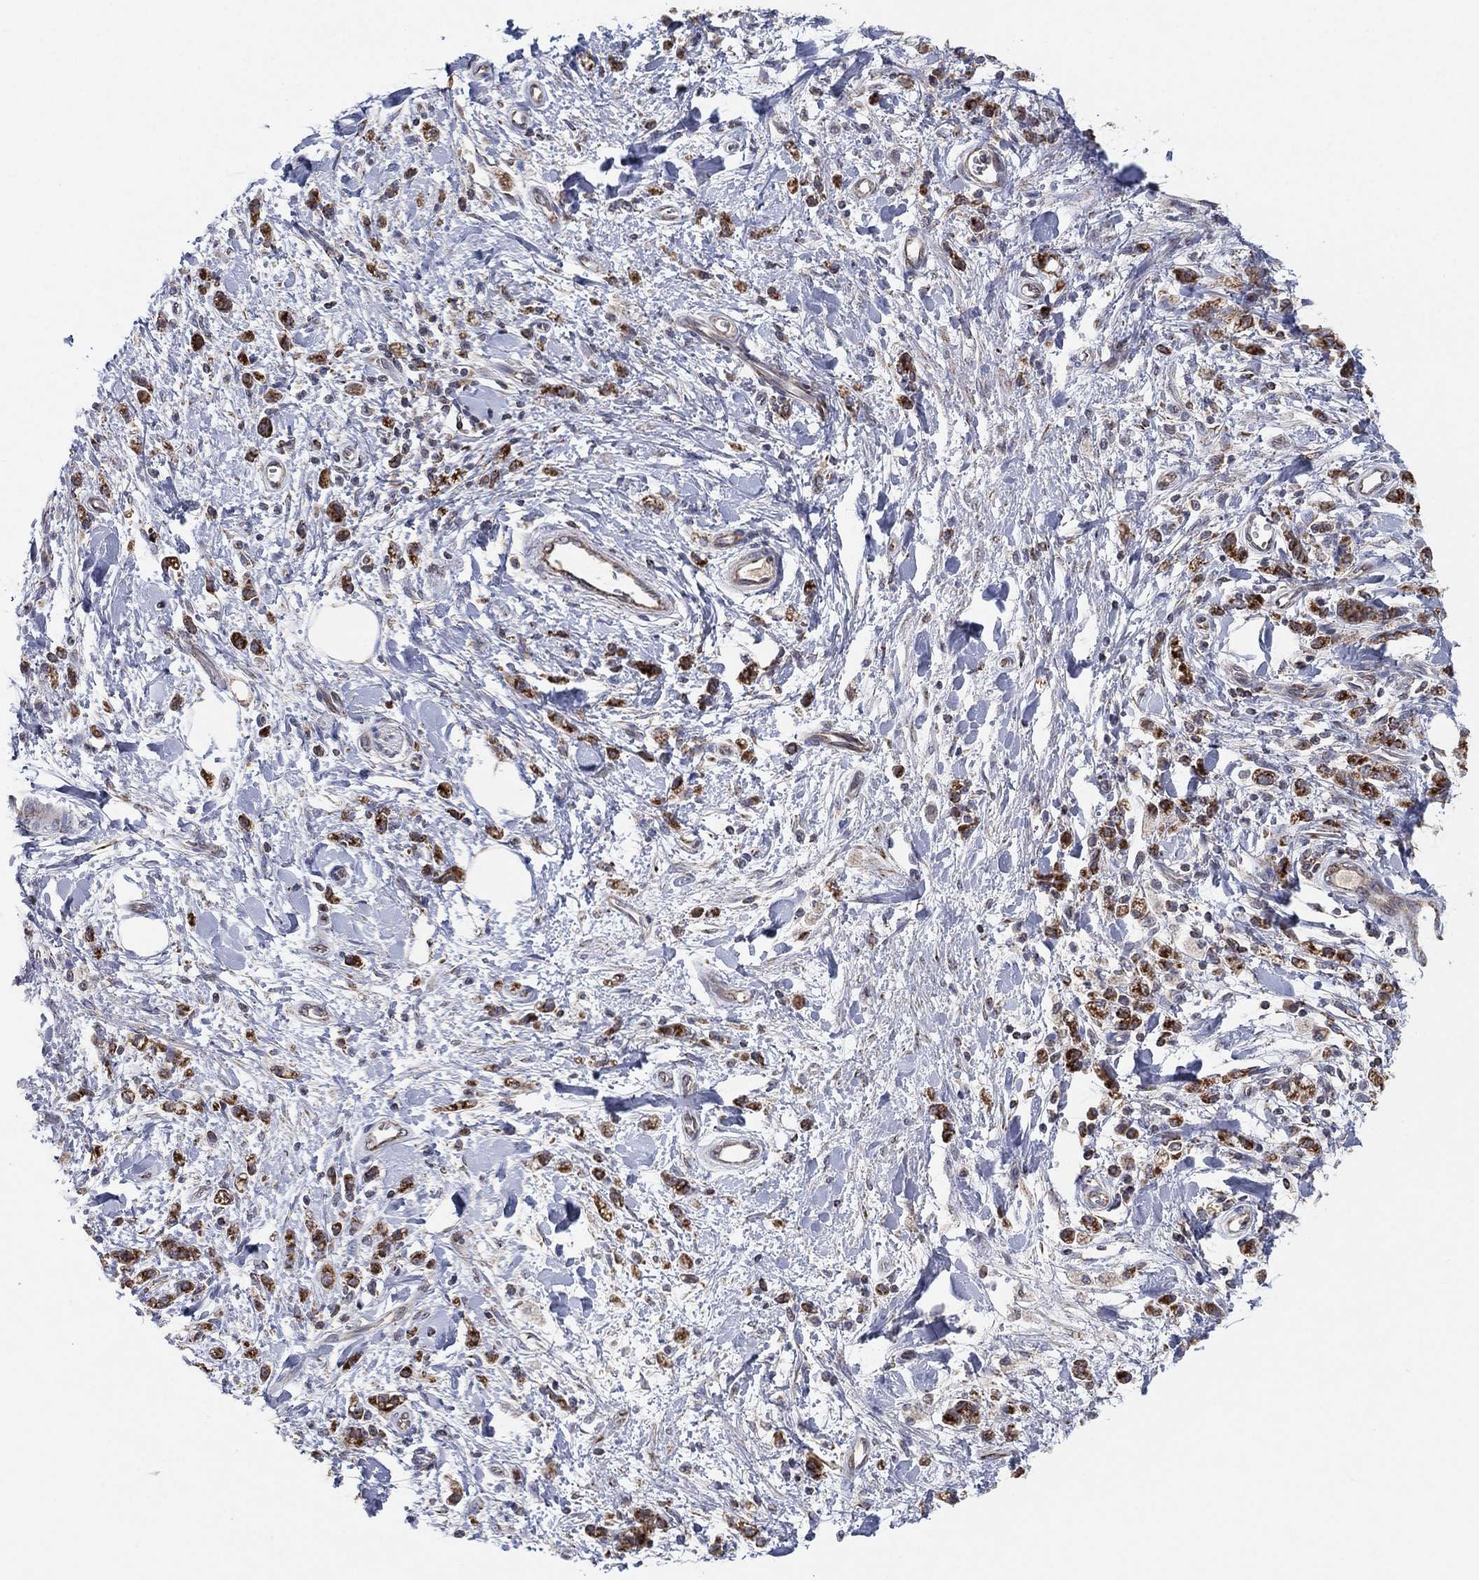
{"staining": {"intensity": "moderate", "quantity": "25%-75%", "location": "cytoplasmic/membranous"}, "tissue": "stomach cancer", "cell_type": "Tumor cells", "image_type": "cancer", "snomed": [{"axis": "morphology", "description": "Adenocarcinoma, NOS"}, {"axis": "topography", "description": "Stomach"}], "caption": "Human stomach cancer stained for a protein (brown) shows moderate cytoplasmic/membranous positive staining in about 25%-75% of tumor cells.", "gene": "PSMG4", "patient": {"sex": "male", "age": 77}}